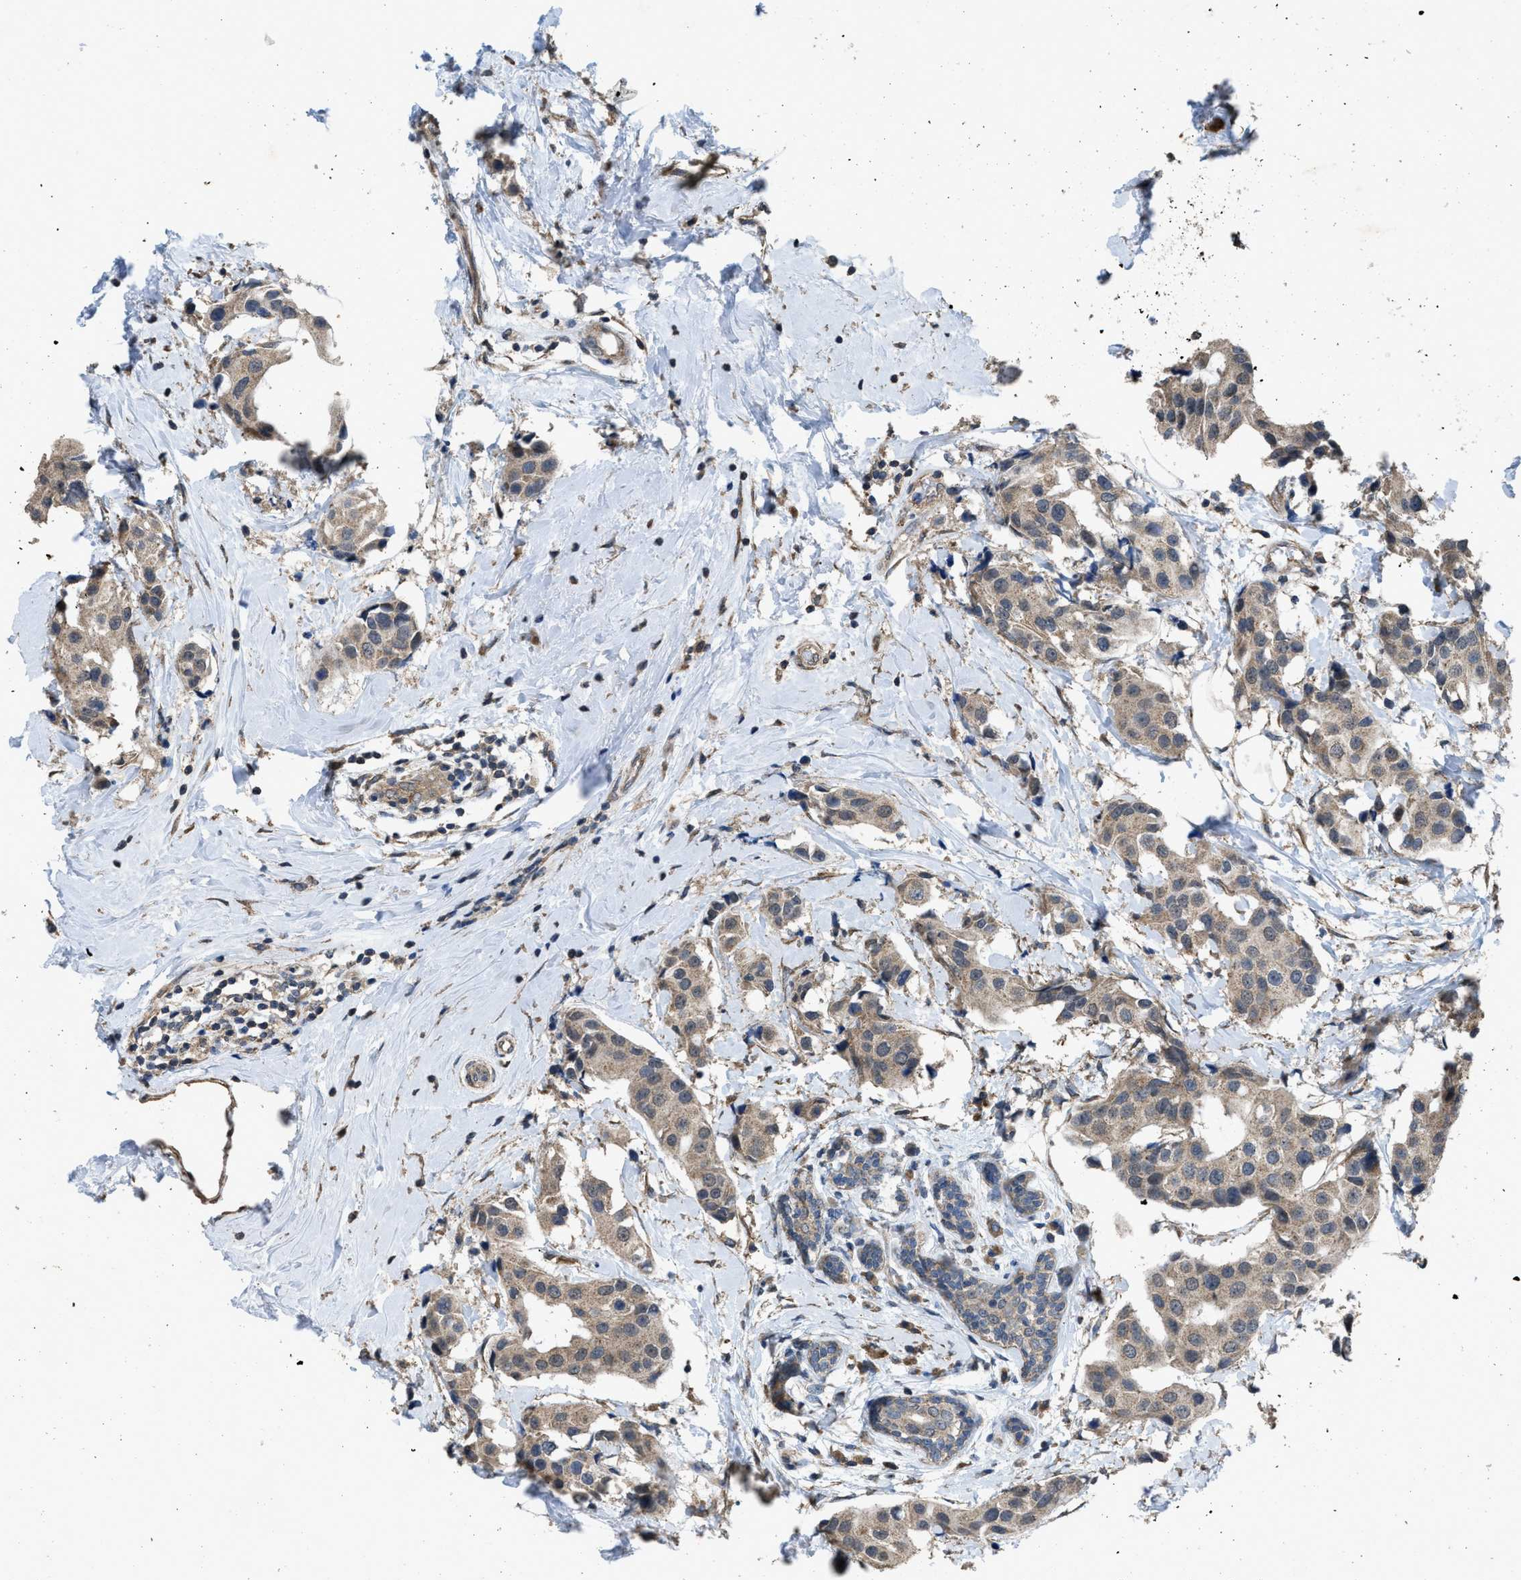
{"staining": {"intensity": "weak", "quantity": ">75%", "location": "cytoplasmic/membranous"}, "tissue": "breast cancer", "cell_type": "Tumor cells", "image_type": "cancer", "snomed": [{"axis": "morphology", "description": "Normal tissue, NOS"}, {"axis": "morphology", "description": "Duct carcinoma"}, {"axis": "topography", "description": "Breast"}], "caption": "Protein expression analysis of breast cancer shows weak cytoplasmic/membranous positivity in about >75% of tumor cells. (Brightfield microscopy of DAB IHC at high magnification).", "gene": "ARL6", "patient": {"sex": "female", "age": 39}}